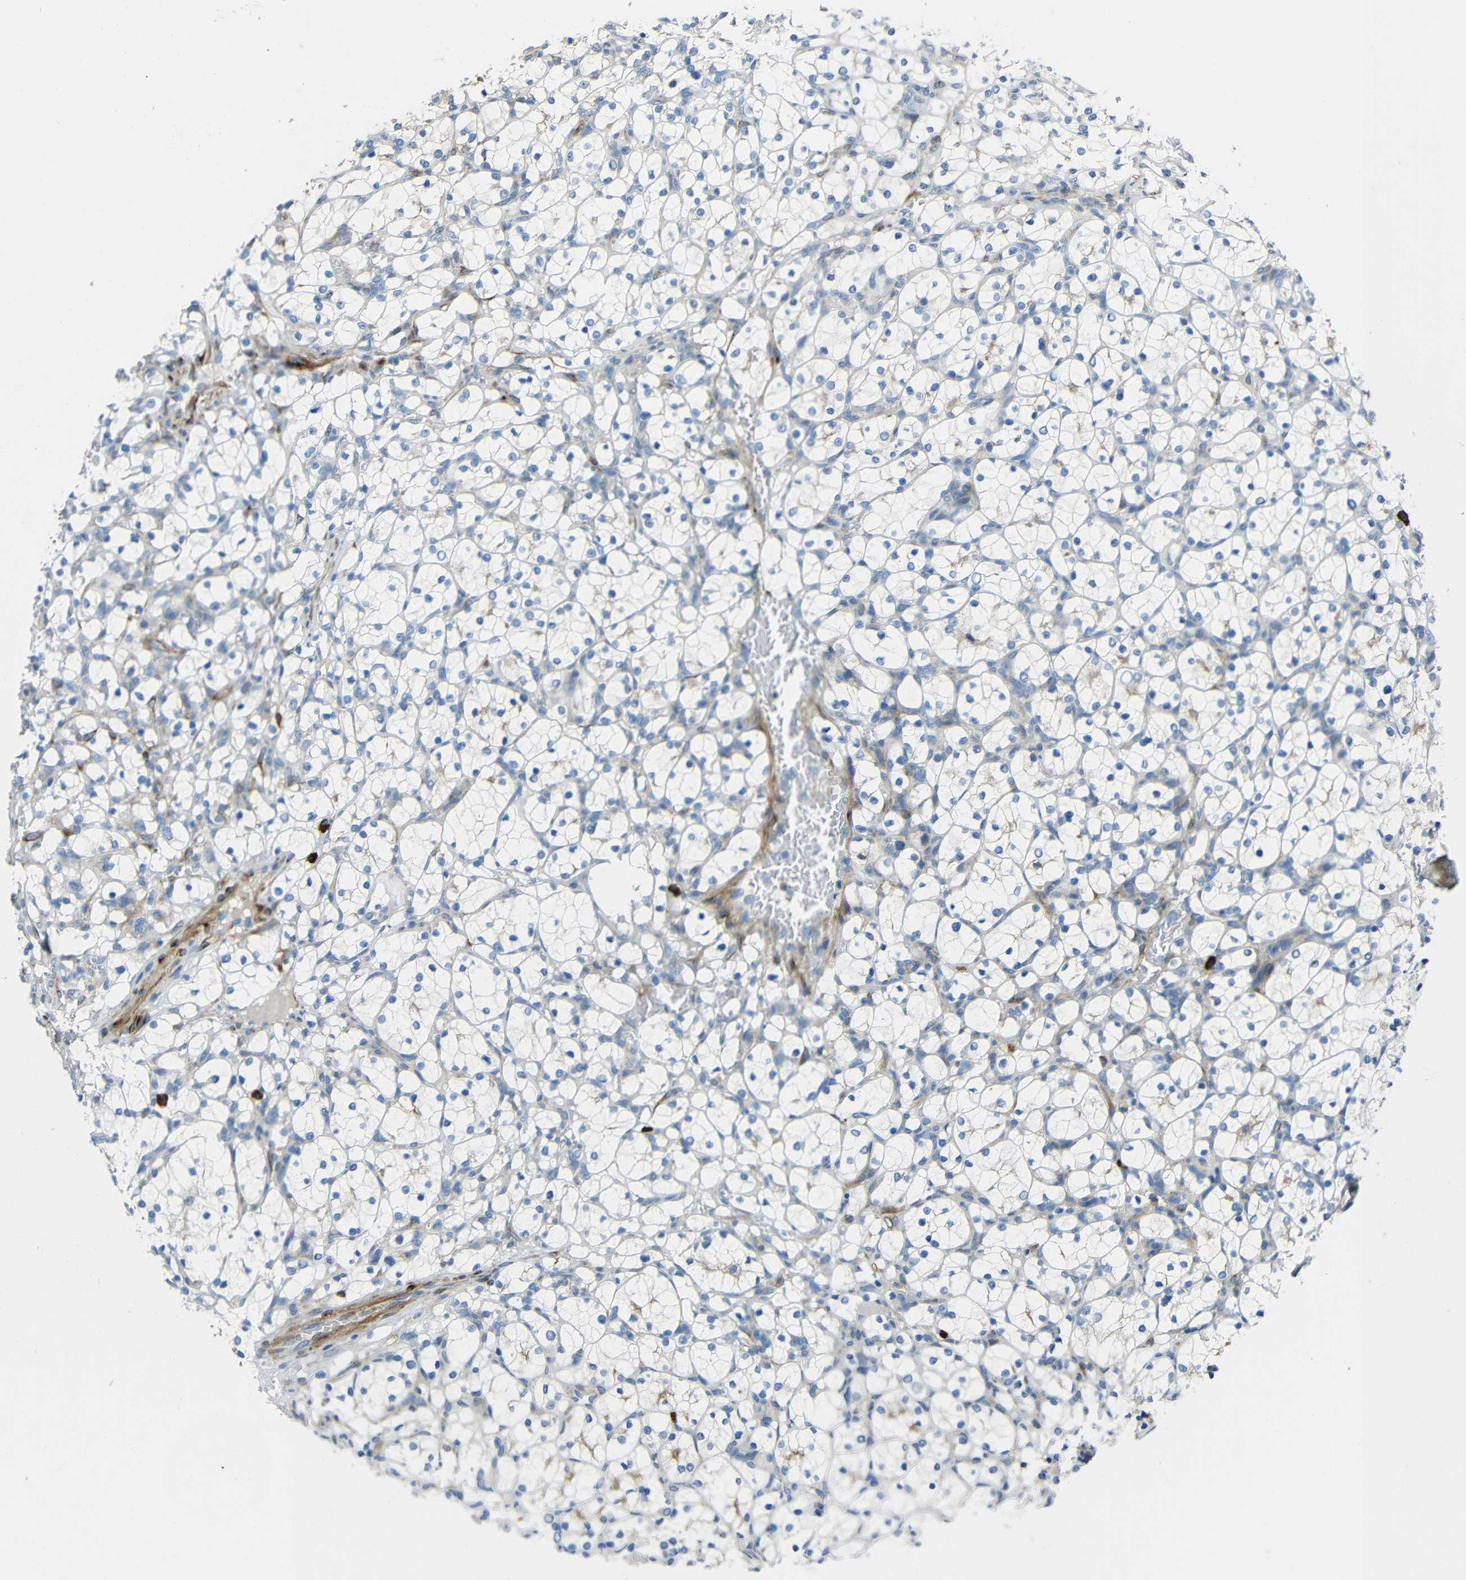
{"staining": {"intensity": "negative", "quantity": "none", "location": "none"}, "tissue": "renal cancer", "cell_type": "Tumor cells", "image_type": "cancer", "snomed": [{"axis": "morphology", "description": "Adenocarcinoma, NOS"}, {"axis": "topography", "description": "Kidney"}], "caption": "The immunohistochemistry histopathology image has no significant positivity in tumor cells of renal cancer tissue. (DAB (3,3'-diaminobenzidine) immunohistochemistry (IHC) with hematoxylin counter stain).", "gene": "DCLK1", "patient": {"sex": "female", "age": 69}}